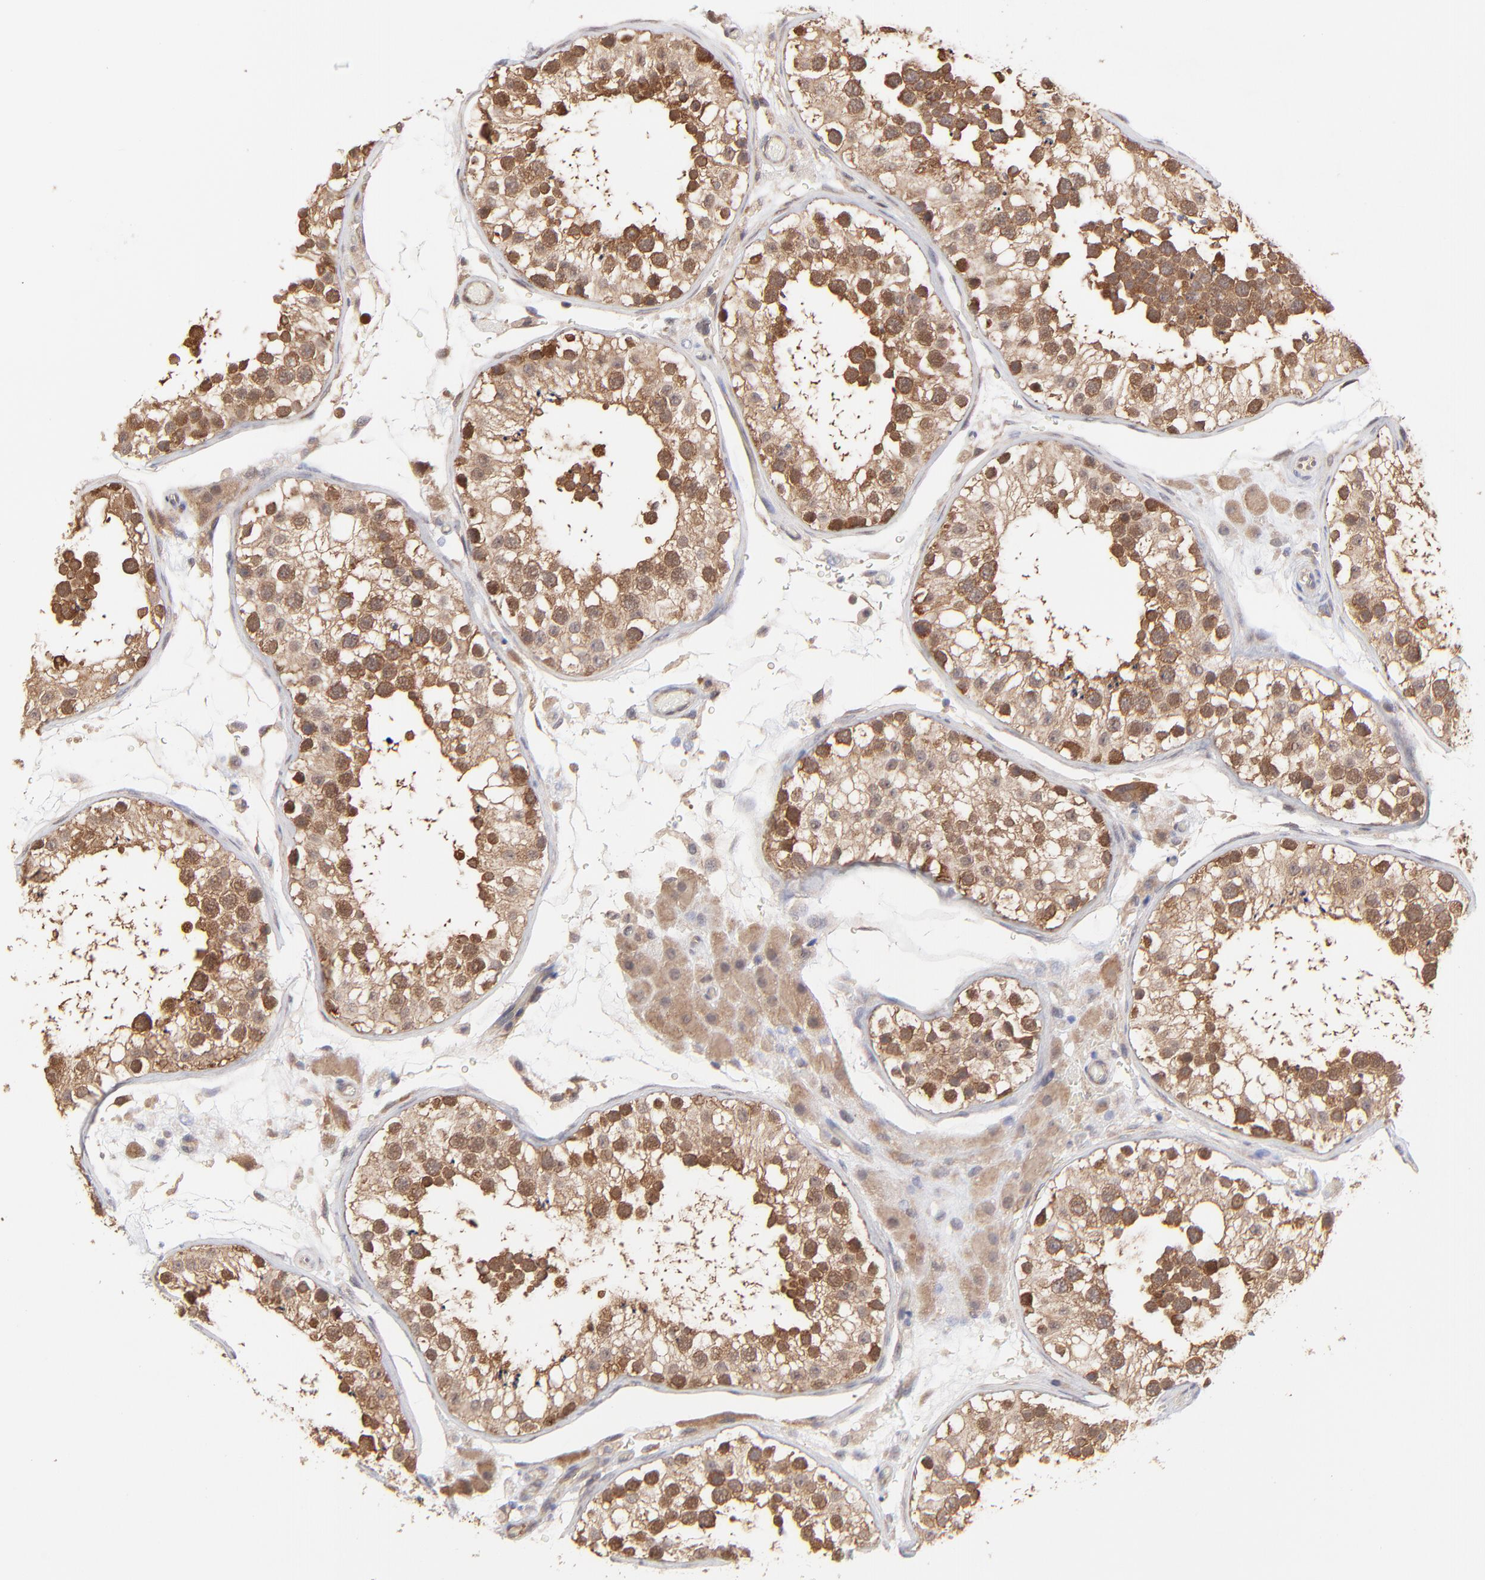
{"staining": {"intensity": "strong", "quantity": "25%-75%", "location": "cytoplasmic/membranous"}, "tissue": "testis", "cell_type": "Cells in seminiferous ducts", "image_type": "normal", "snomed": [{"axis": "morphology", "description": "Normal tissue, NOS"}, {"axis": "topography", "description": "Testis"}], "caption": "Testis stained with a brown dye exhibits strong cytoplasmic/membranous positive expression in approximately 25%-75% of cells in seminiferous ducts.", "gene": "GART", "patient": {"sex": "male", "age": 26}}